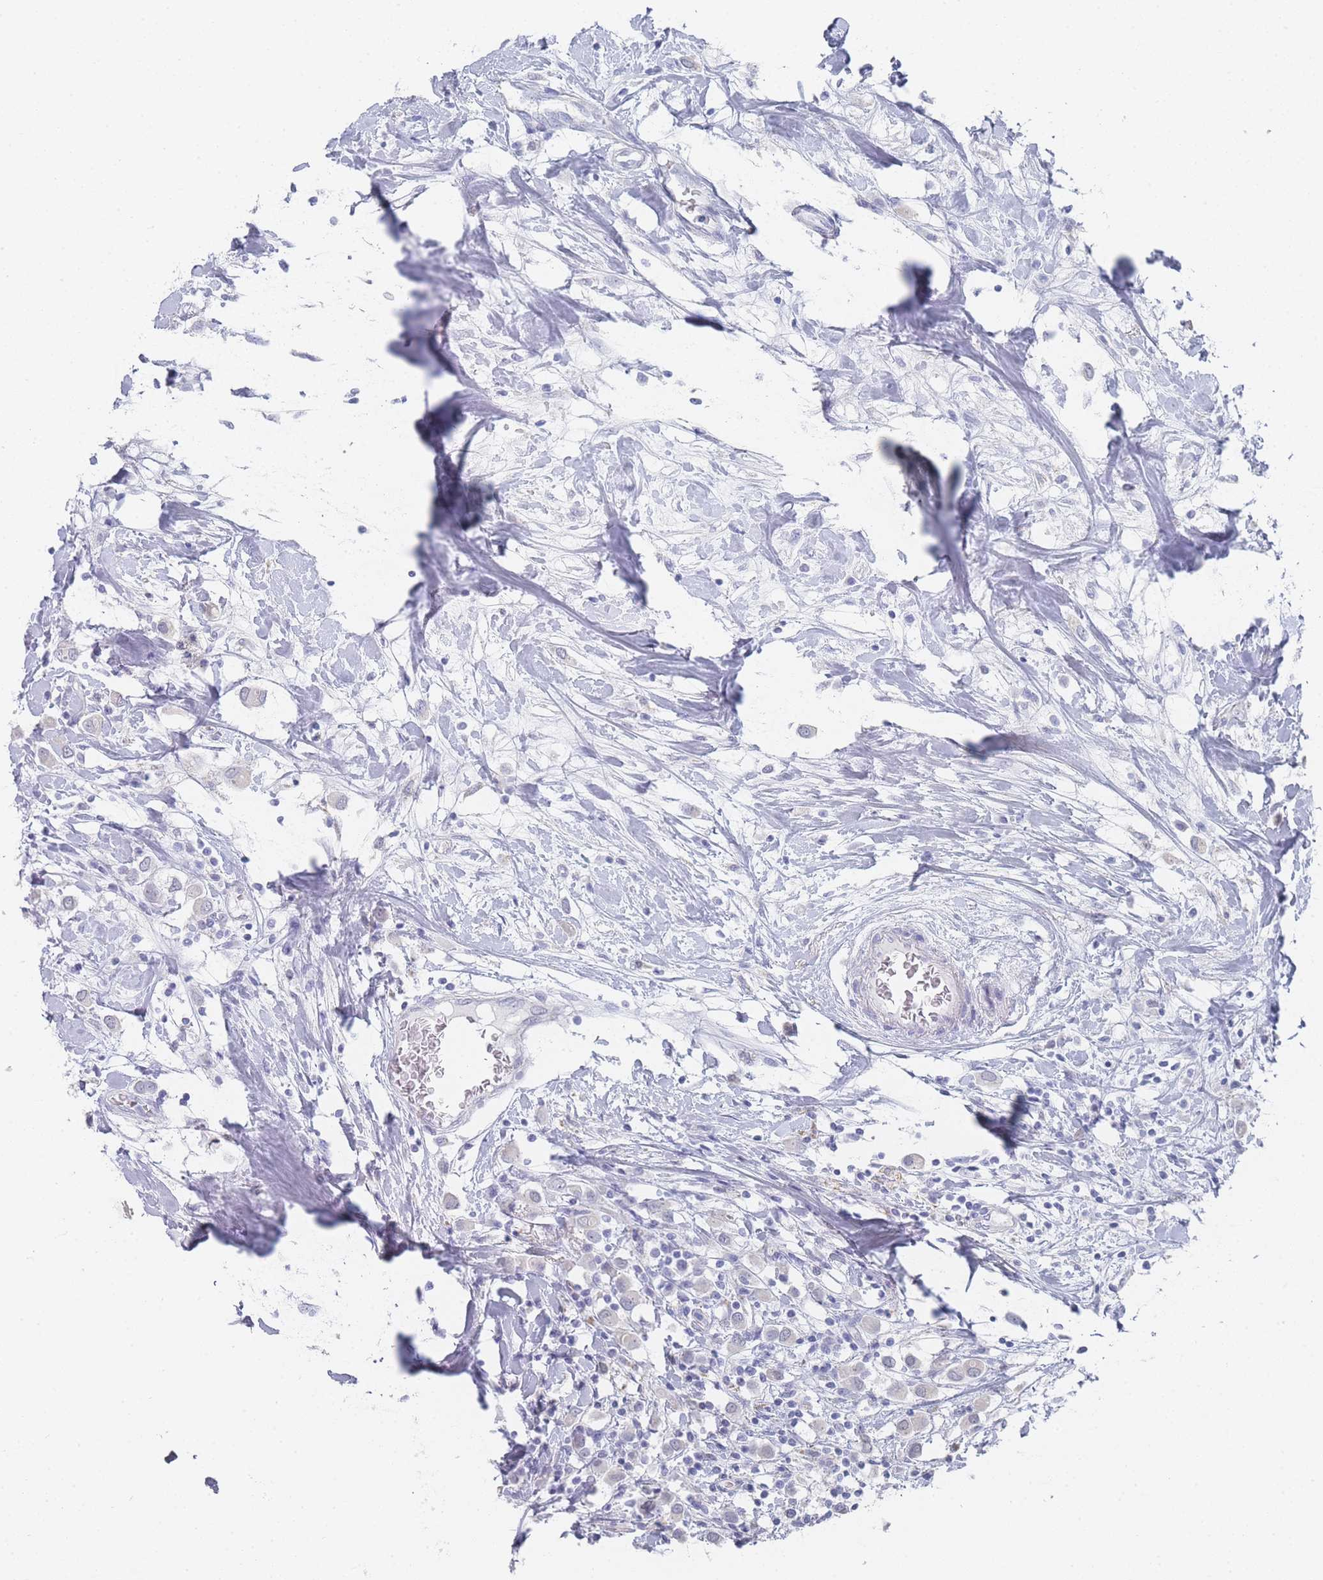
{"staining": {"intensity": "negative", "quantity": "none", "location": "none"}, "tissue": "breast cancer", "cell_type": "Tumor cells", "image_type": "cancer", "snomed": [{"axis": "morphology", "description": "Duct carcinoma"}, {"axis": "topography", "description": "Breast"}], "caption": "This is an immunohistochemistry (IHC) photomicrograph of infiltrating ductal carcinoma (breast). There is no positivity in tumor cells.", "gene": "IMPG1", "patient": {"sex": "female", "age": 61}}